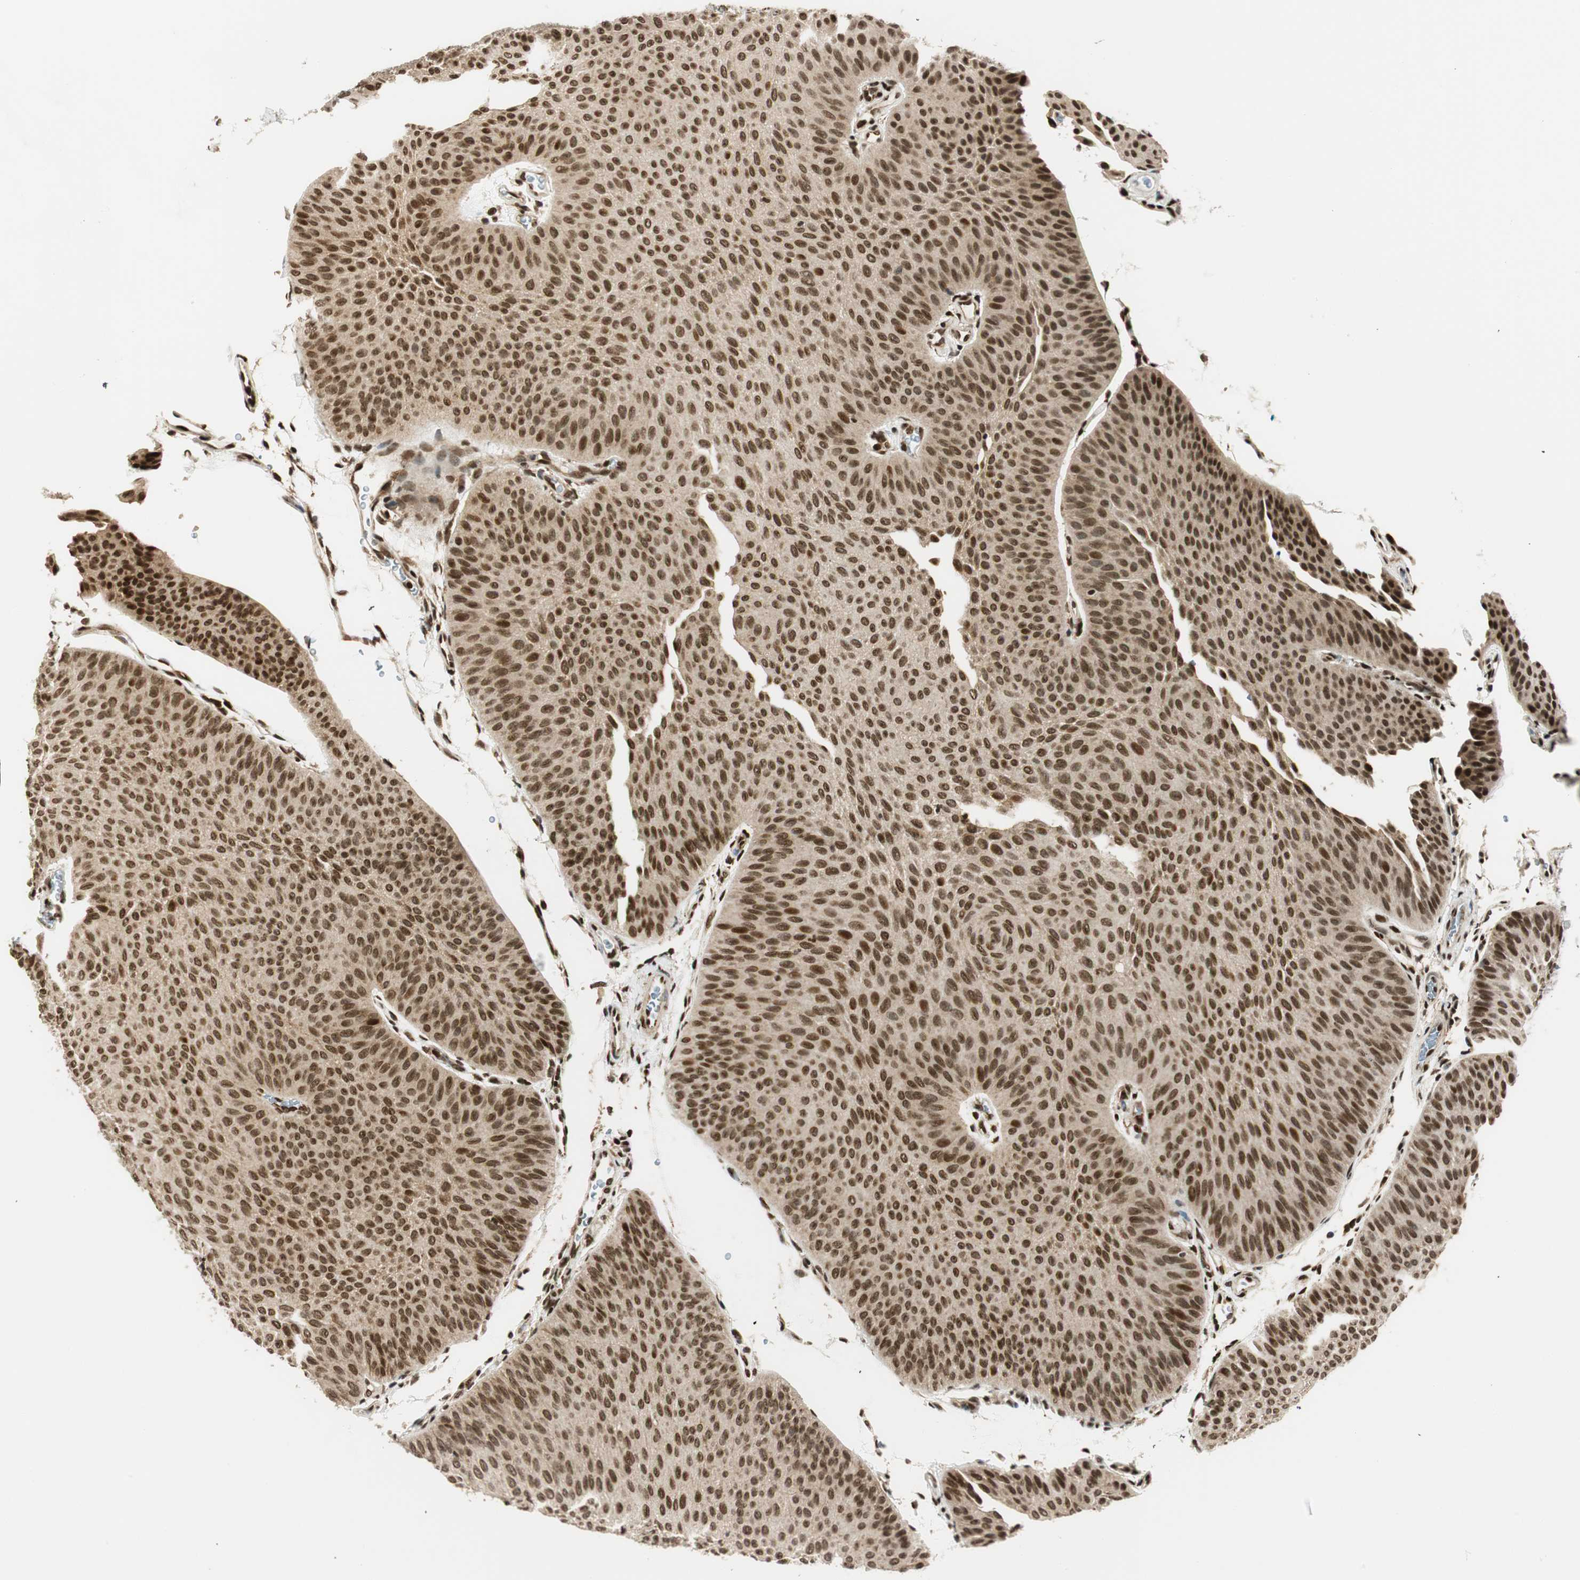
{"staining": {"intensity": "moderate", "quantity": ">75%", "location": "nuclear"}, "tissue": "urothelial cancer", "cell_type": "Tumor cells", "image_type": "cancer", "snomed": [{"axis": "morphology", "description": "Urothelial carcinoma, Low grade"}, {"axis": "topography", "description": "Urinary bladder"}], "caption": "Immunohistochemistry (IHC) histopathology image of neoplastic tissue: human urothelial carcinoma (low-grade) stained using immunohistochemistry reveals medium levels of moderate protein expression localized specifically in the nuclear of tumor cells, appearing as a nuclear brown color.", "gene": "RING1", "patient": {"sex": "female", "age": 60}}